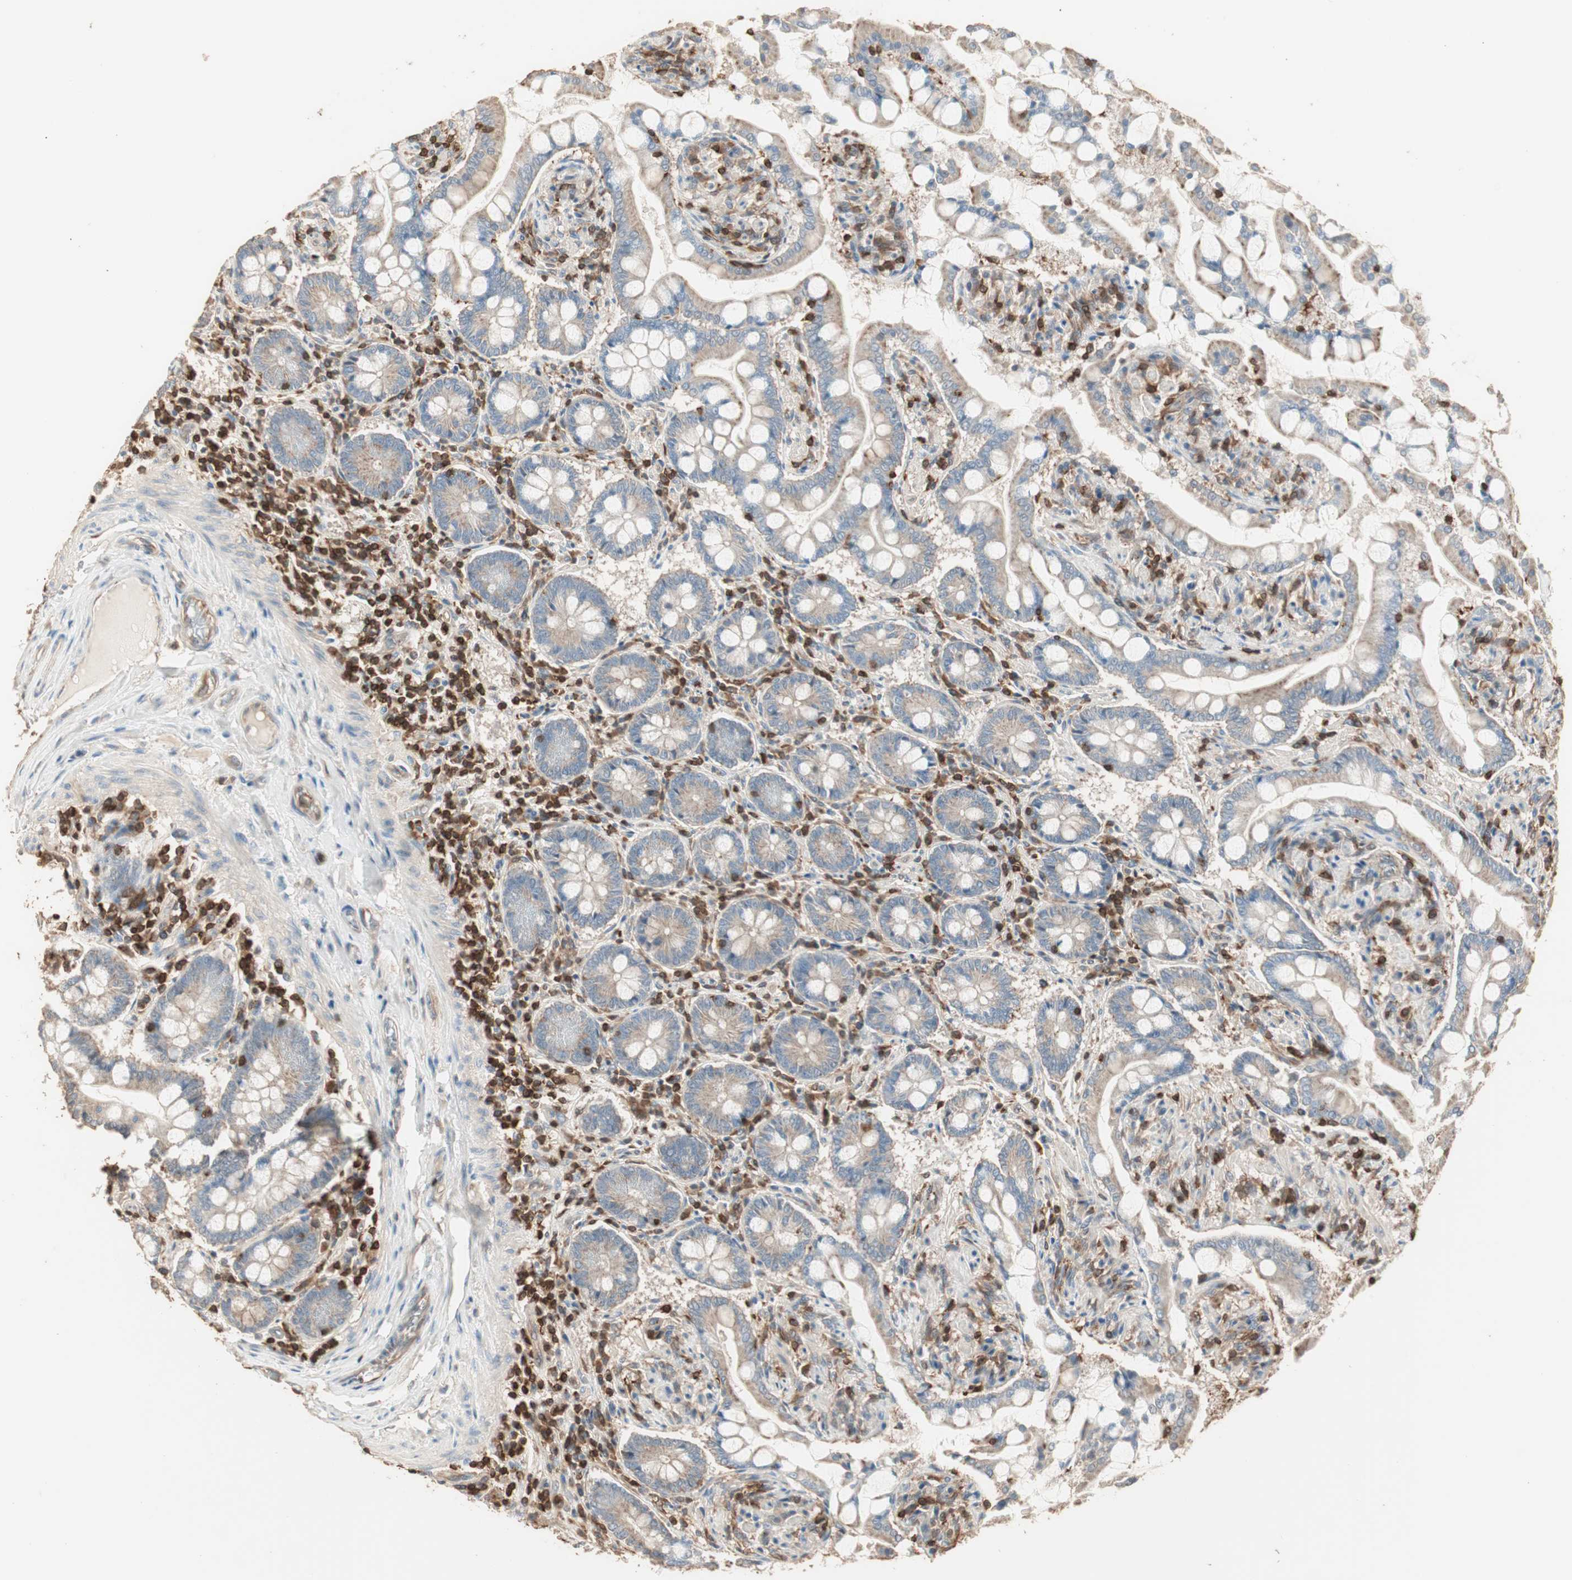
{"staining": {"intensity": "weak", "quantity": ">75%", "location": "cytoplasmic/membranous"}, "tissue": "small intestine", "cell_type": "Glandular cells", "image_type": "normal", "snomed": [{"axis": "morphology", "description": "Normal tissue, NOS"}, {"axis": "topography", "description": "Small intestine"}], "caption": "The histopathology image shows a brown stain indicating the presence of a protein in the cytoplasmic/membranous of glandular cells in small intestine. (brown staining indicates protein expression, while blue staining denotes nuclei).", "gene": "CRLF3", "patient": {"sex": "male", "age": 41}}